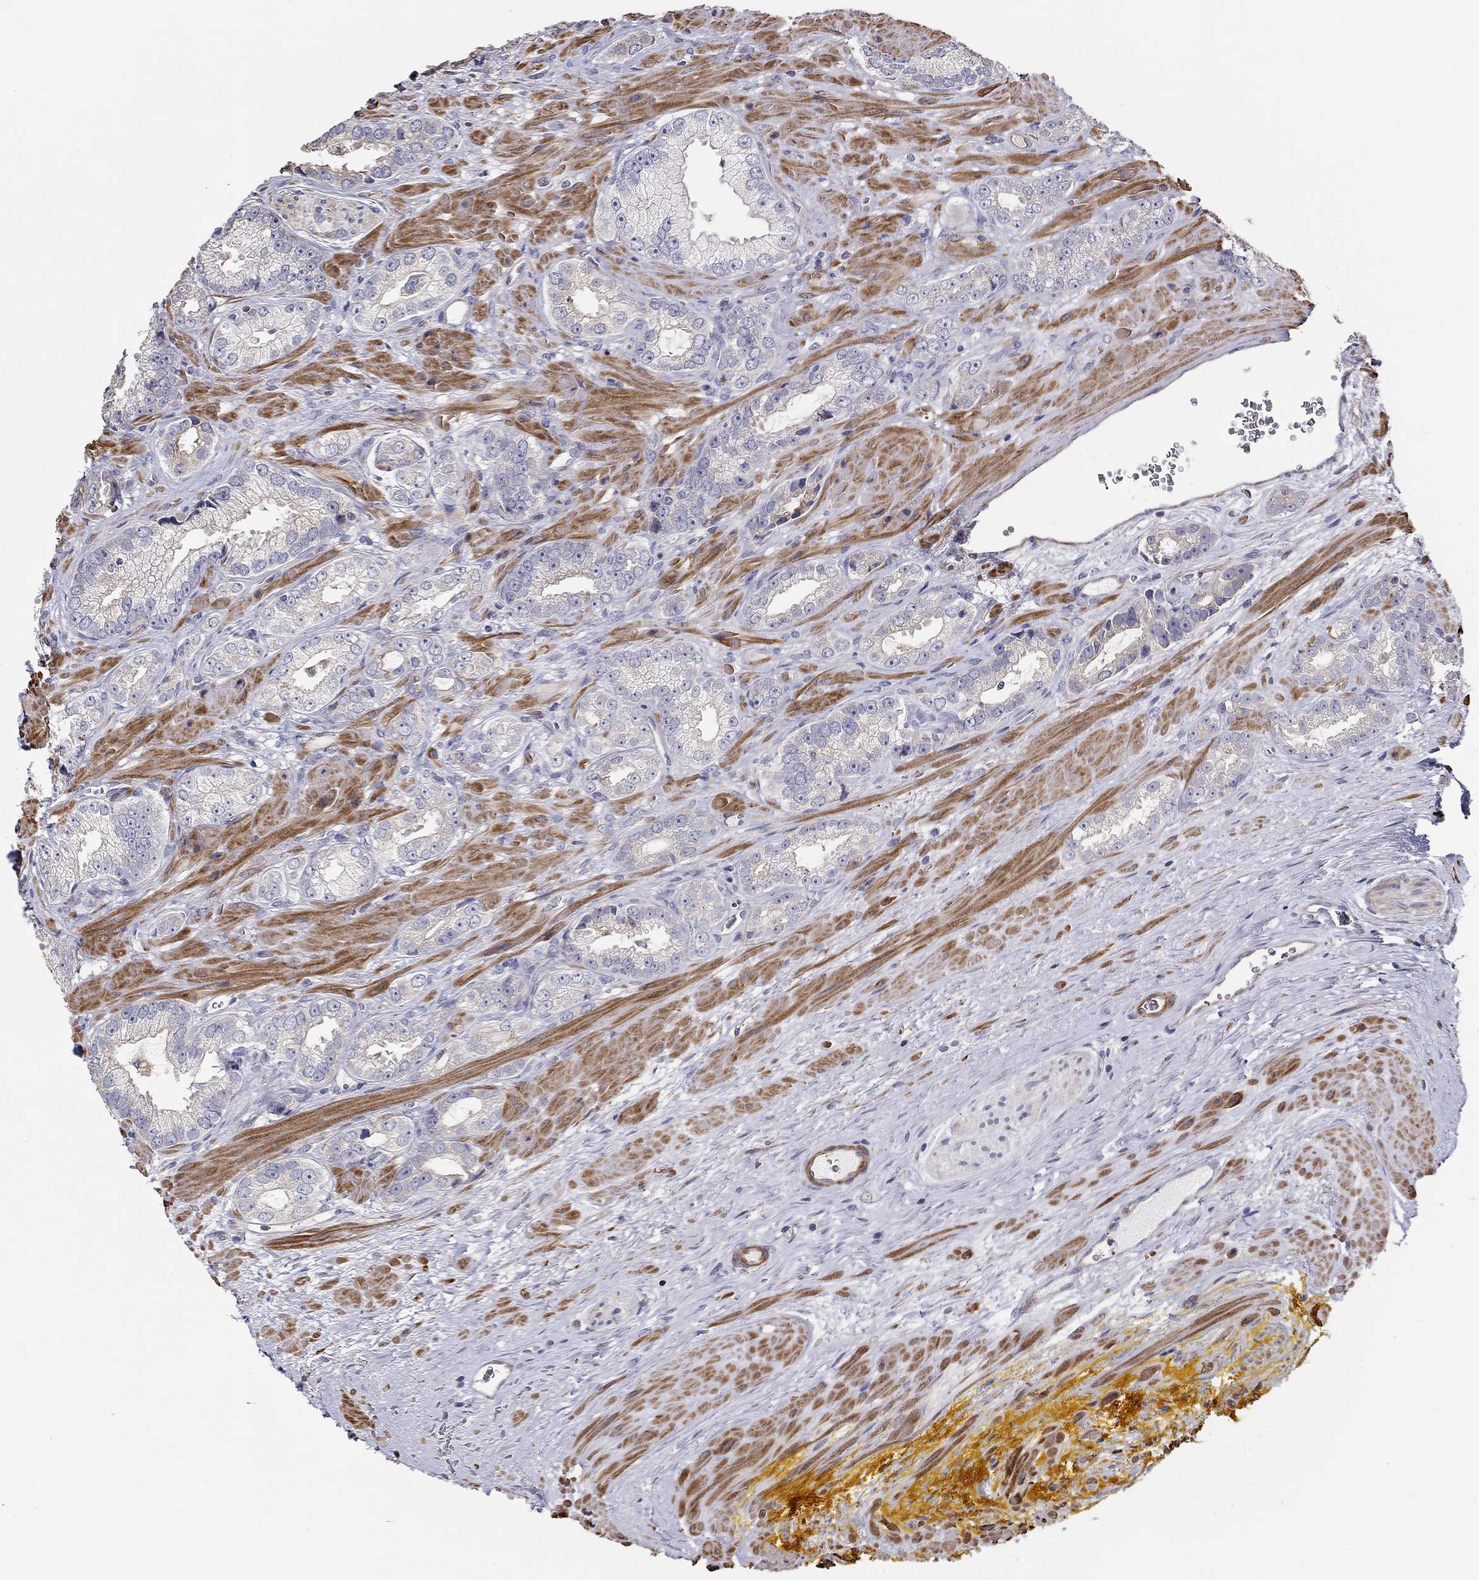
{"staining": {"intensity": "negative", "quantity": "none", "location": "none"}, "tissue": "prostate cancer", "cell_type": "Tumor cells", "image_type": "cancer", "snomed": [{"axis": "morphology", "description": "Adenocarcinoma, NOS"}, {"axis": "topography", "description": "Prostate"}], "caption": "Protein analysis of adenocarcinoma (prostate) shows no significant positivity in tumor cells. (Stains: DAB (3,3'-diaminobenzidine) IHC with hematoxylin counter stain, Microscopy: brightfield microscopy at high magnification).", "gene": "NPHP1", "patient": {"sex": "male", "age": 67}}